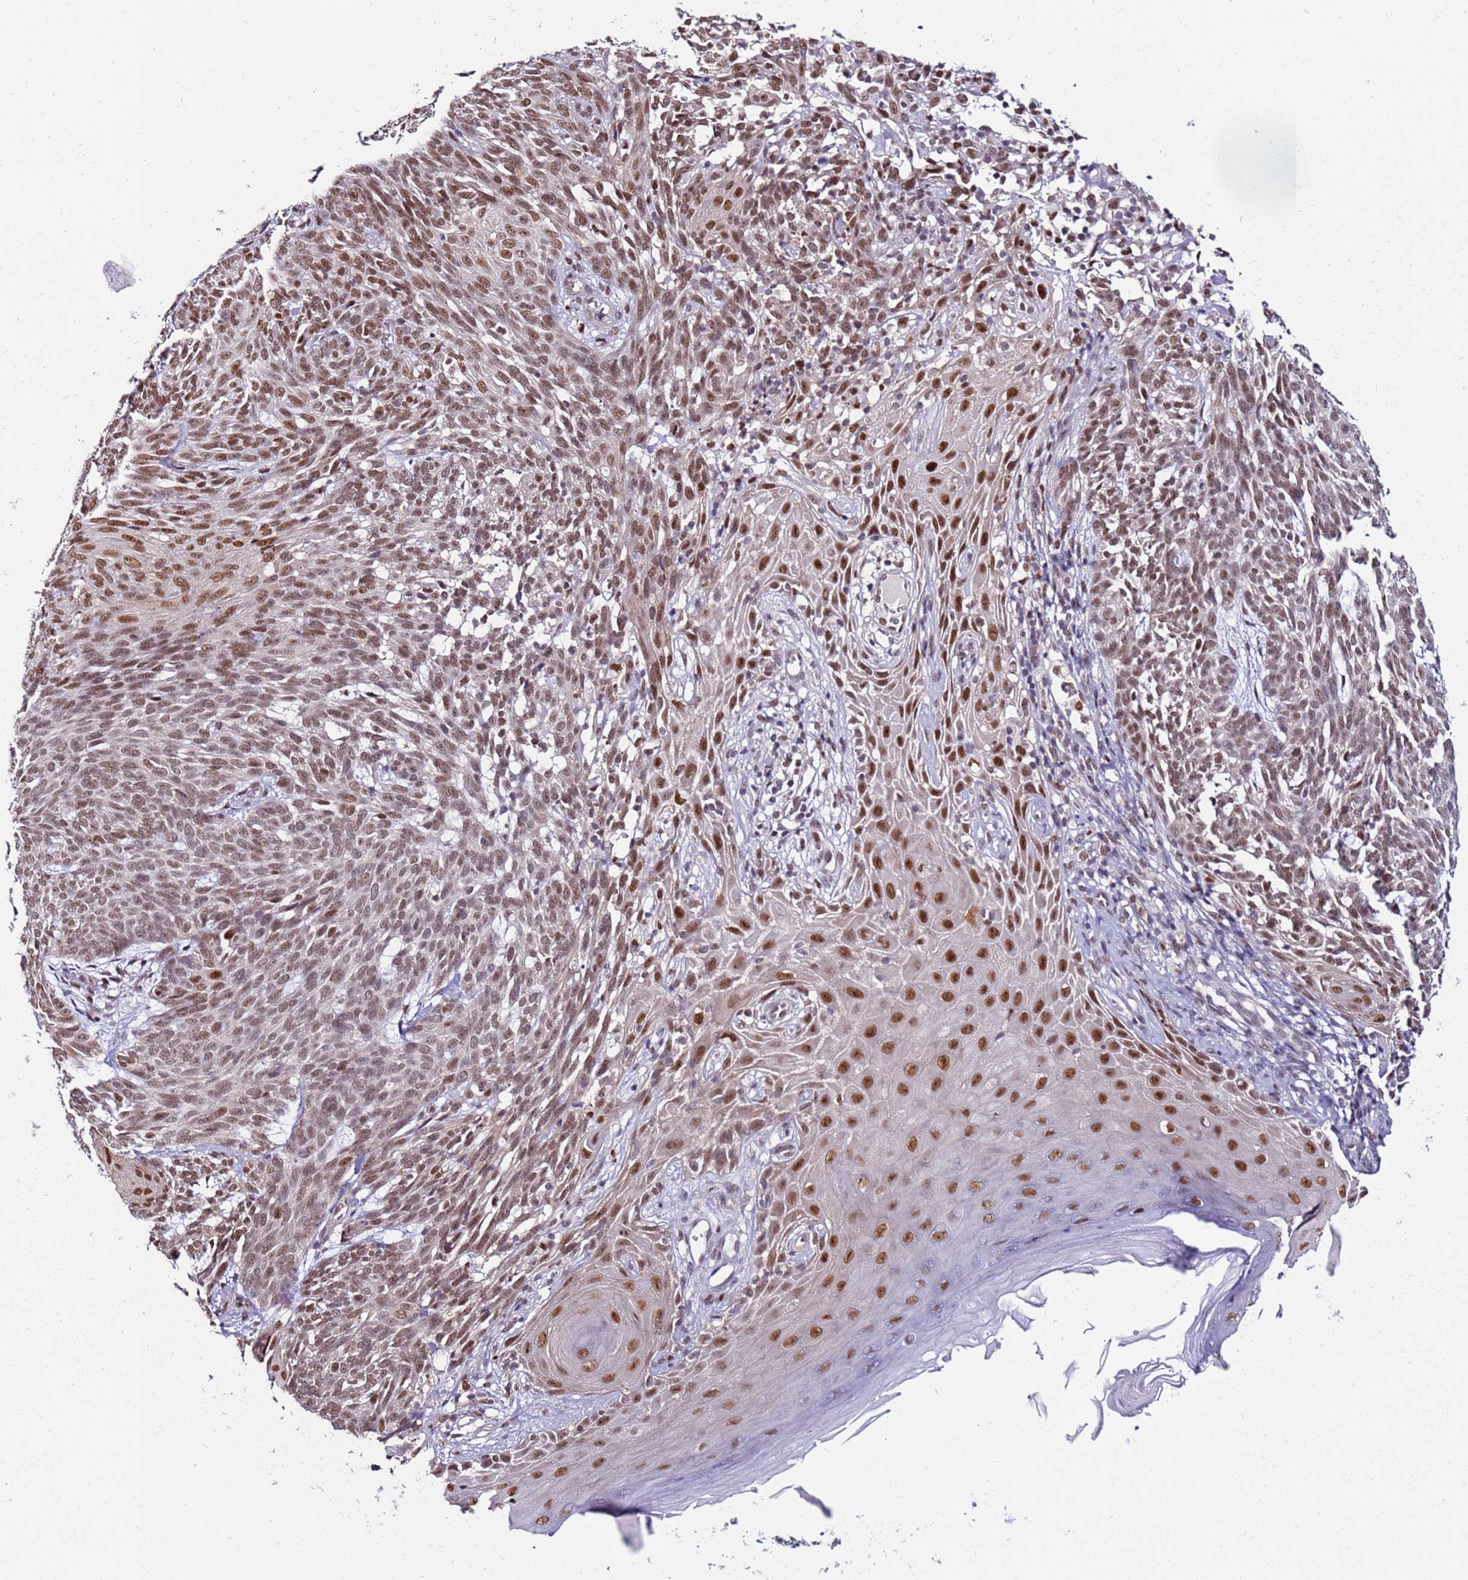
{"staining": {"intensity": "moderate", "quantity": ">75%", "location": "nuclear"}, "tissue": "skin cancer", "cell_type": "Tumor cells", "image_type": "cancer", "snomed": [{"axis": "morphology", "description": "Basal cell carcinoma"}, {"axis": "topography", "description": "Skin"}], "caption": "There is medium levels of moderate nuclear positivity in tumor cells of skin cancer, as demonstrated by immunohistochemical staining (brown color).", "gene": "KPNA4", "patient": {"sex": "female", "age": 86}}